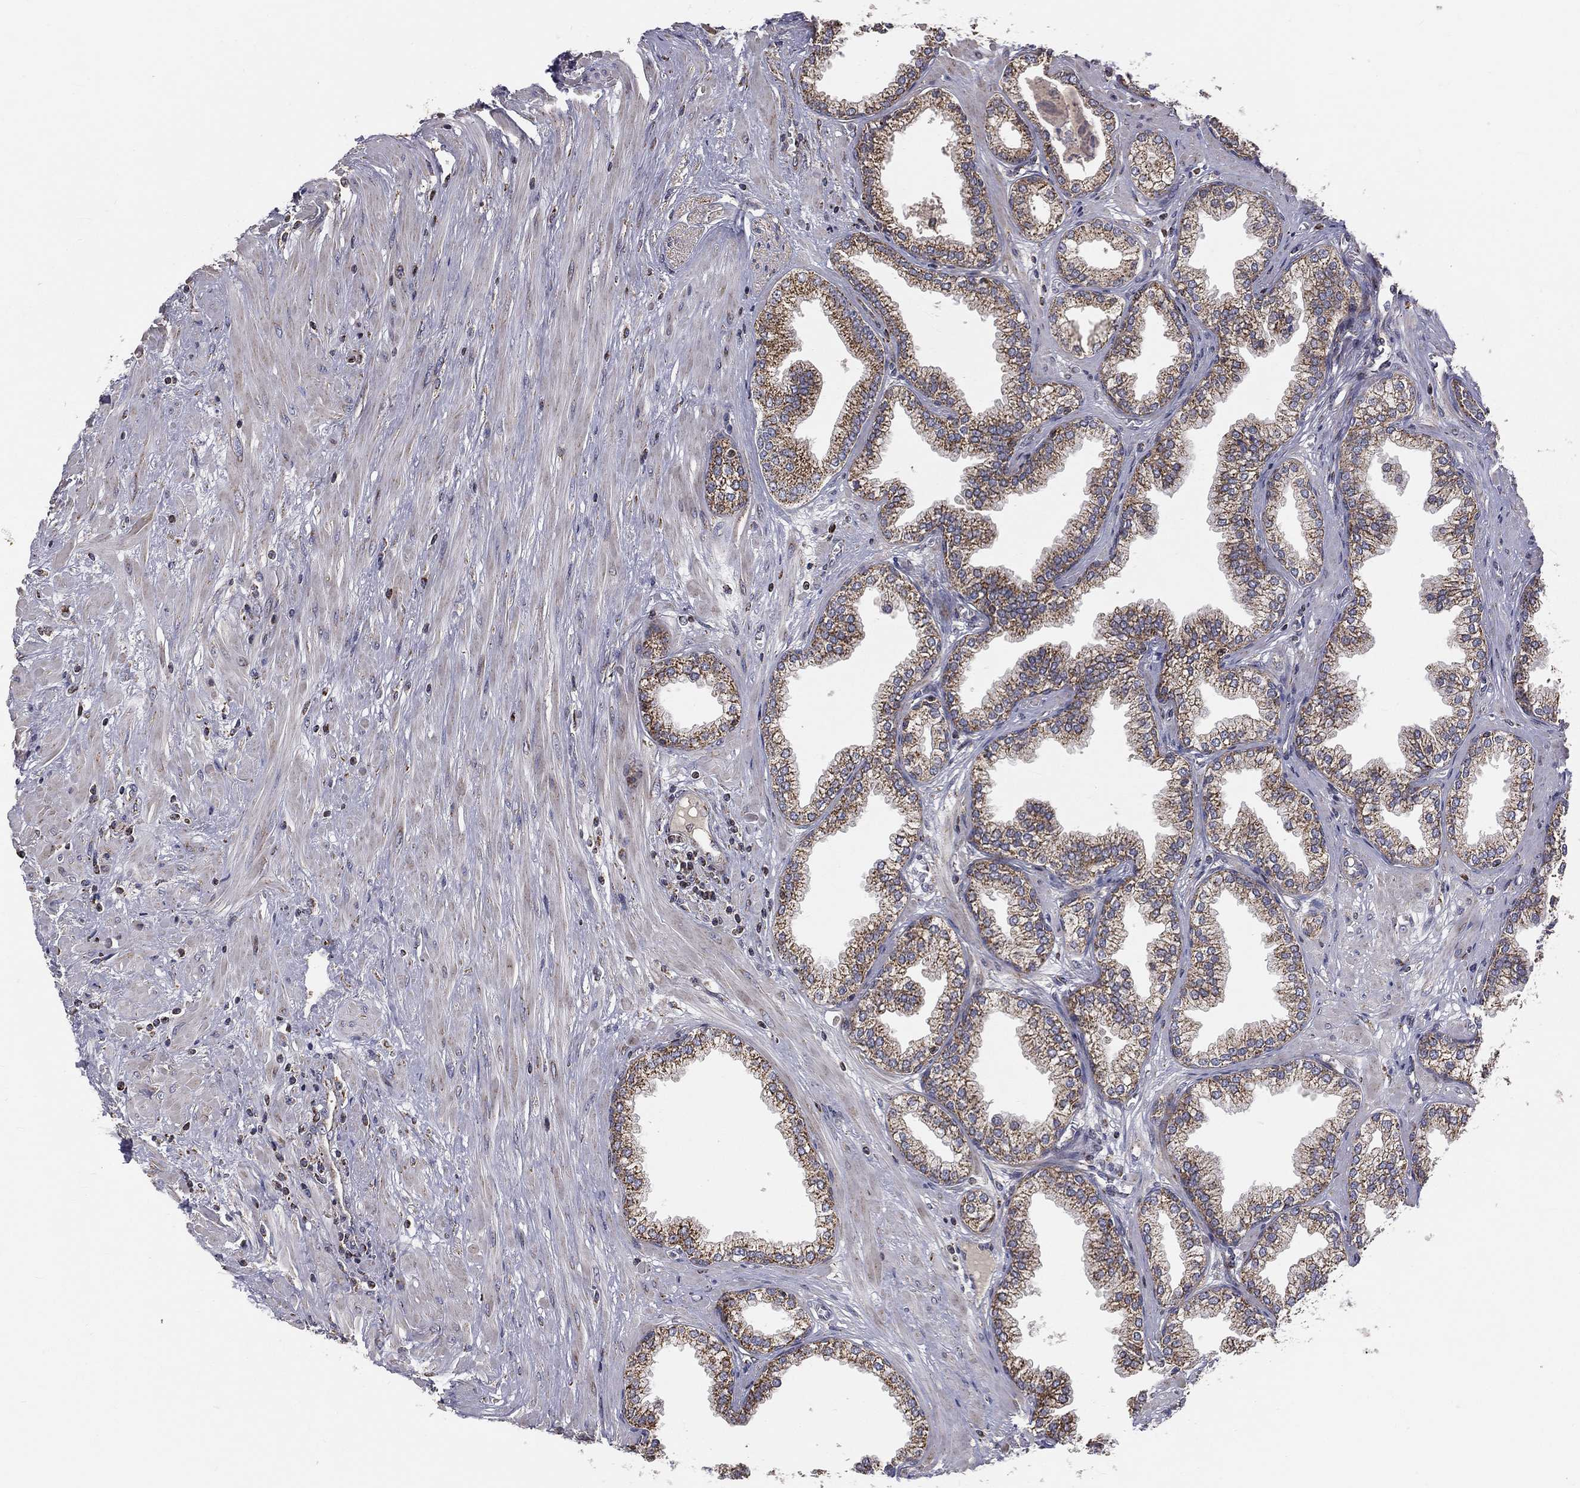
{"staining": {"intensity": "moderate", "quantity": "25%-75%", "location": "cytoplasmic/membranous"}, "tissue": "prostate", "cell_type": "Glandular cells", "image_type": "normal", "snomed": [{"axis": "morphology", "description": "Normal tissue, NOS"}, {"axis": "topography", "description": "Prostate"}], "caption": "Protein staining reveals moderate cytoplasmic/membranous expression in approximately 25%-75% of glandular cells in benign prostate.", "gene": "GPD1", "patient": {"sex": "male", "age": 64}}